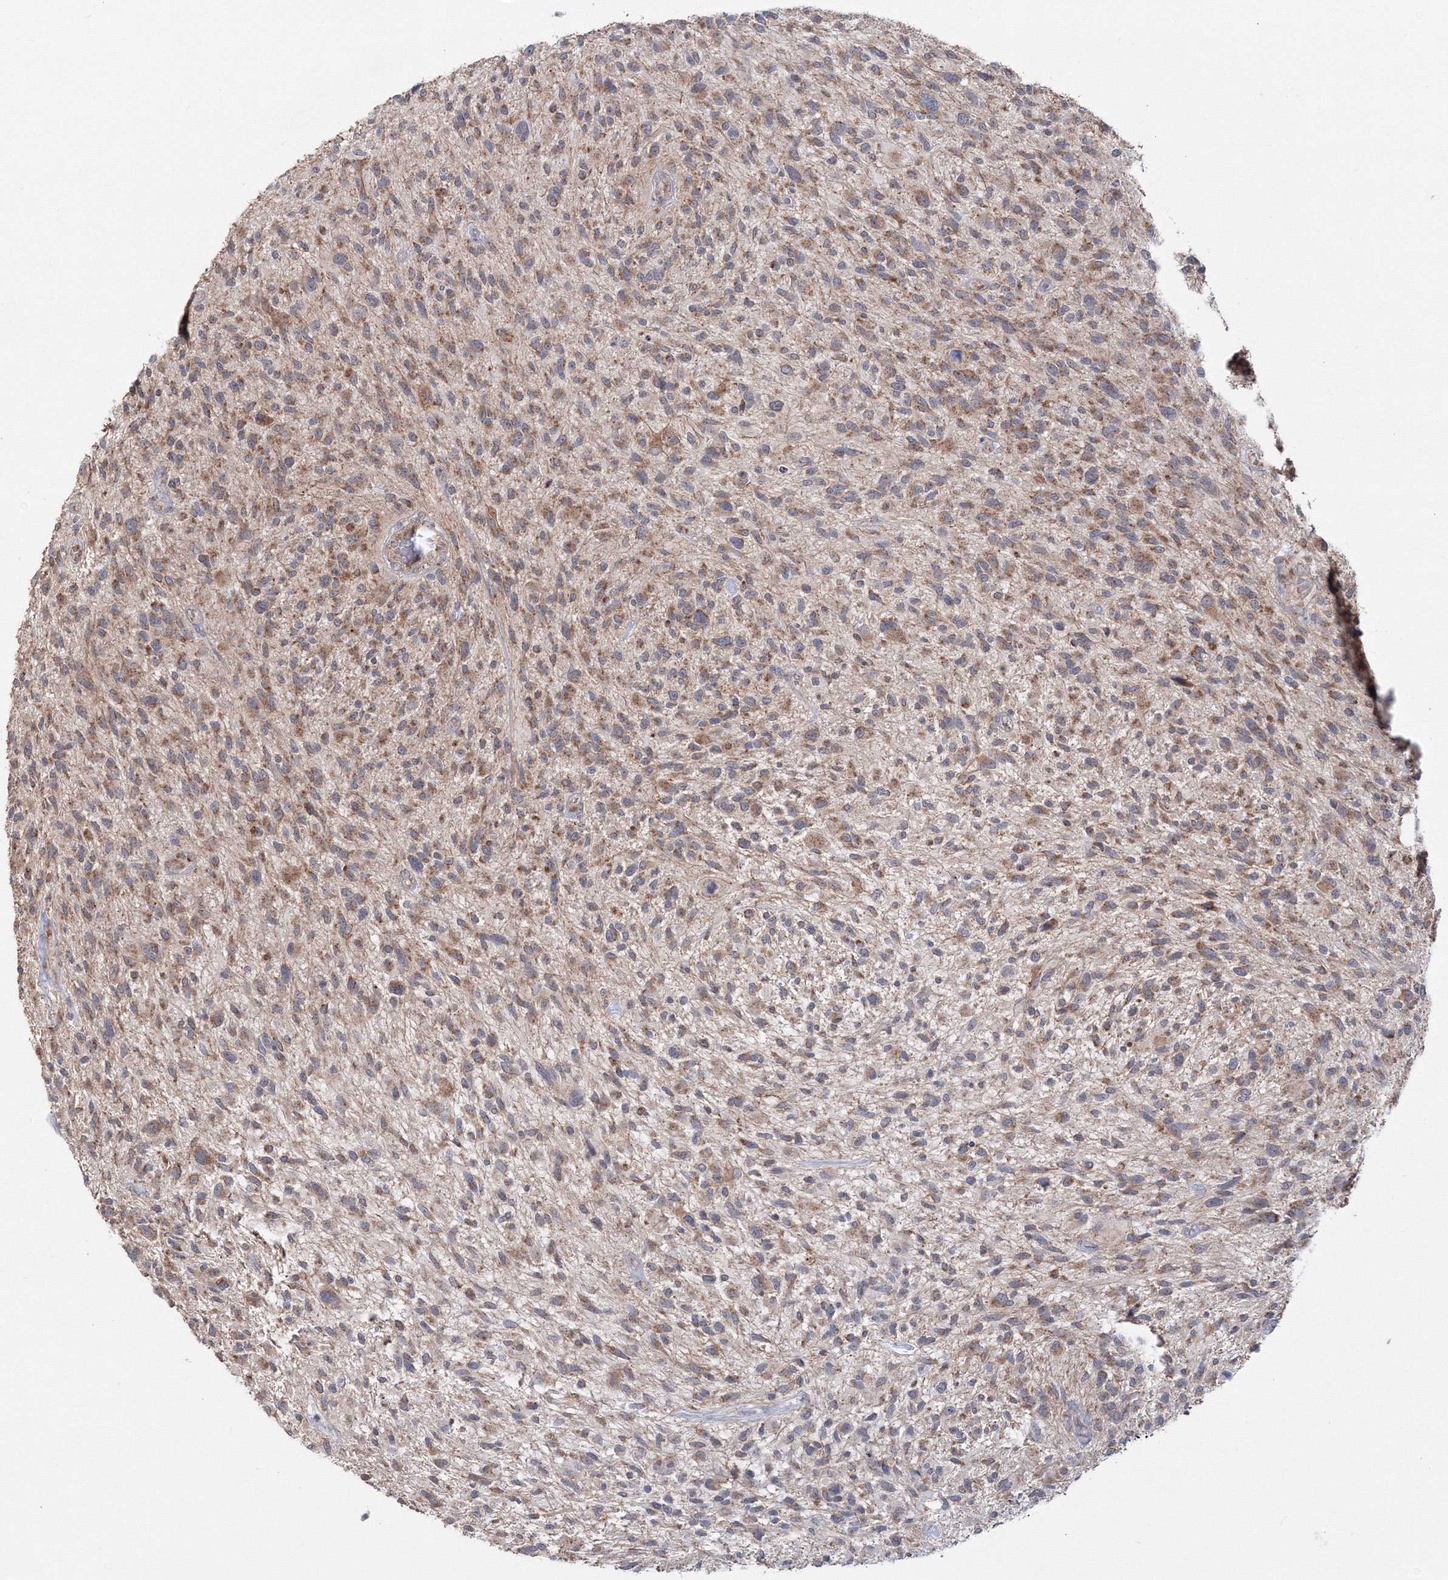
{"staining": {"intensity": "moderate", "quantity": "25%-75%", "location": "cytoplasmic/membranous"}, "tissue": "glioma", "cell_type": "Tumor cells", "image_type": "cancer", "snomed": [{"axis": "morphology", "description": "Glioma, malignant, High grade"}, {"axis": "topography", "description": "Brain"}], "caption": "Human malignant high-grade glioma stained with a brown dye demonstrates moderate cytoplasmic/membranous positive positivity in approximately 25%-75% of tumor cells.", "gene": "PEX13", "patient": {"sex": "male", "age": 47}}